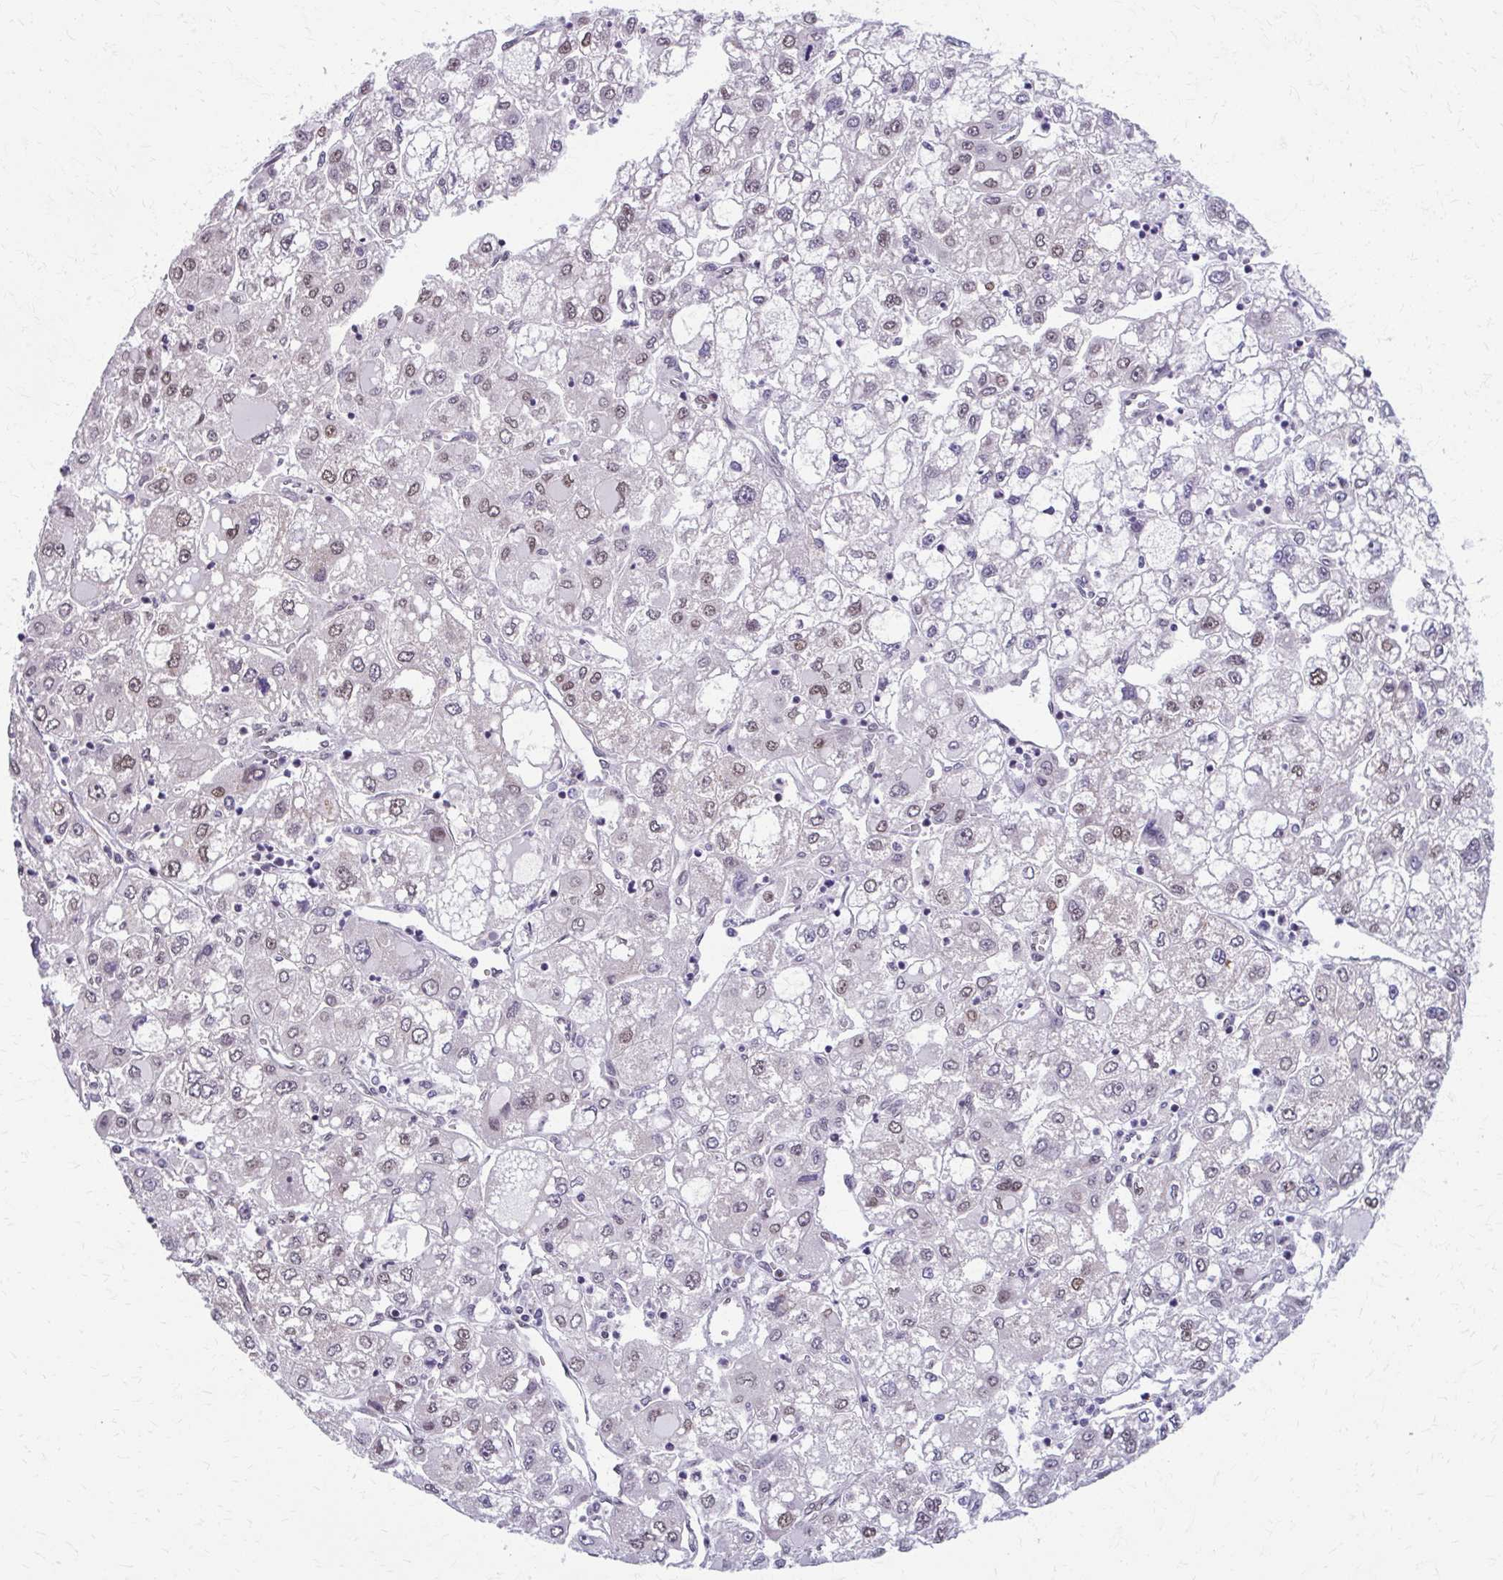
{"staining": {"intensity": "weak", "quantity": "25%-75%", "location": "nuclear"}, "tissue": "liver cancer", "cell_type": "Tumor cells", "image_type": "cancer", "snomed": [{"axis": "morphology", "description": "Carcinoma, Hepatocellular, NOS"}, {"axis": "topography", "description": "Liver"}], "caption": "Protein expression analysis of liver cancer (hepatocellular carcinoma) shows weak nuclear staining in approximately 25%-75% of tumor cells.", "gene": "SETBP1", "patient": {"sex": "male", "age": 40}}